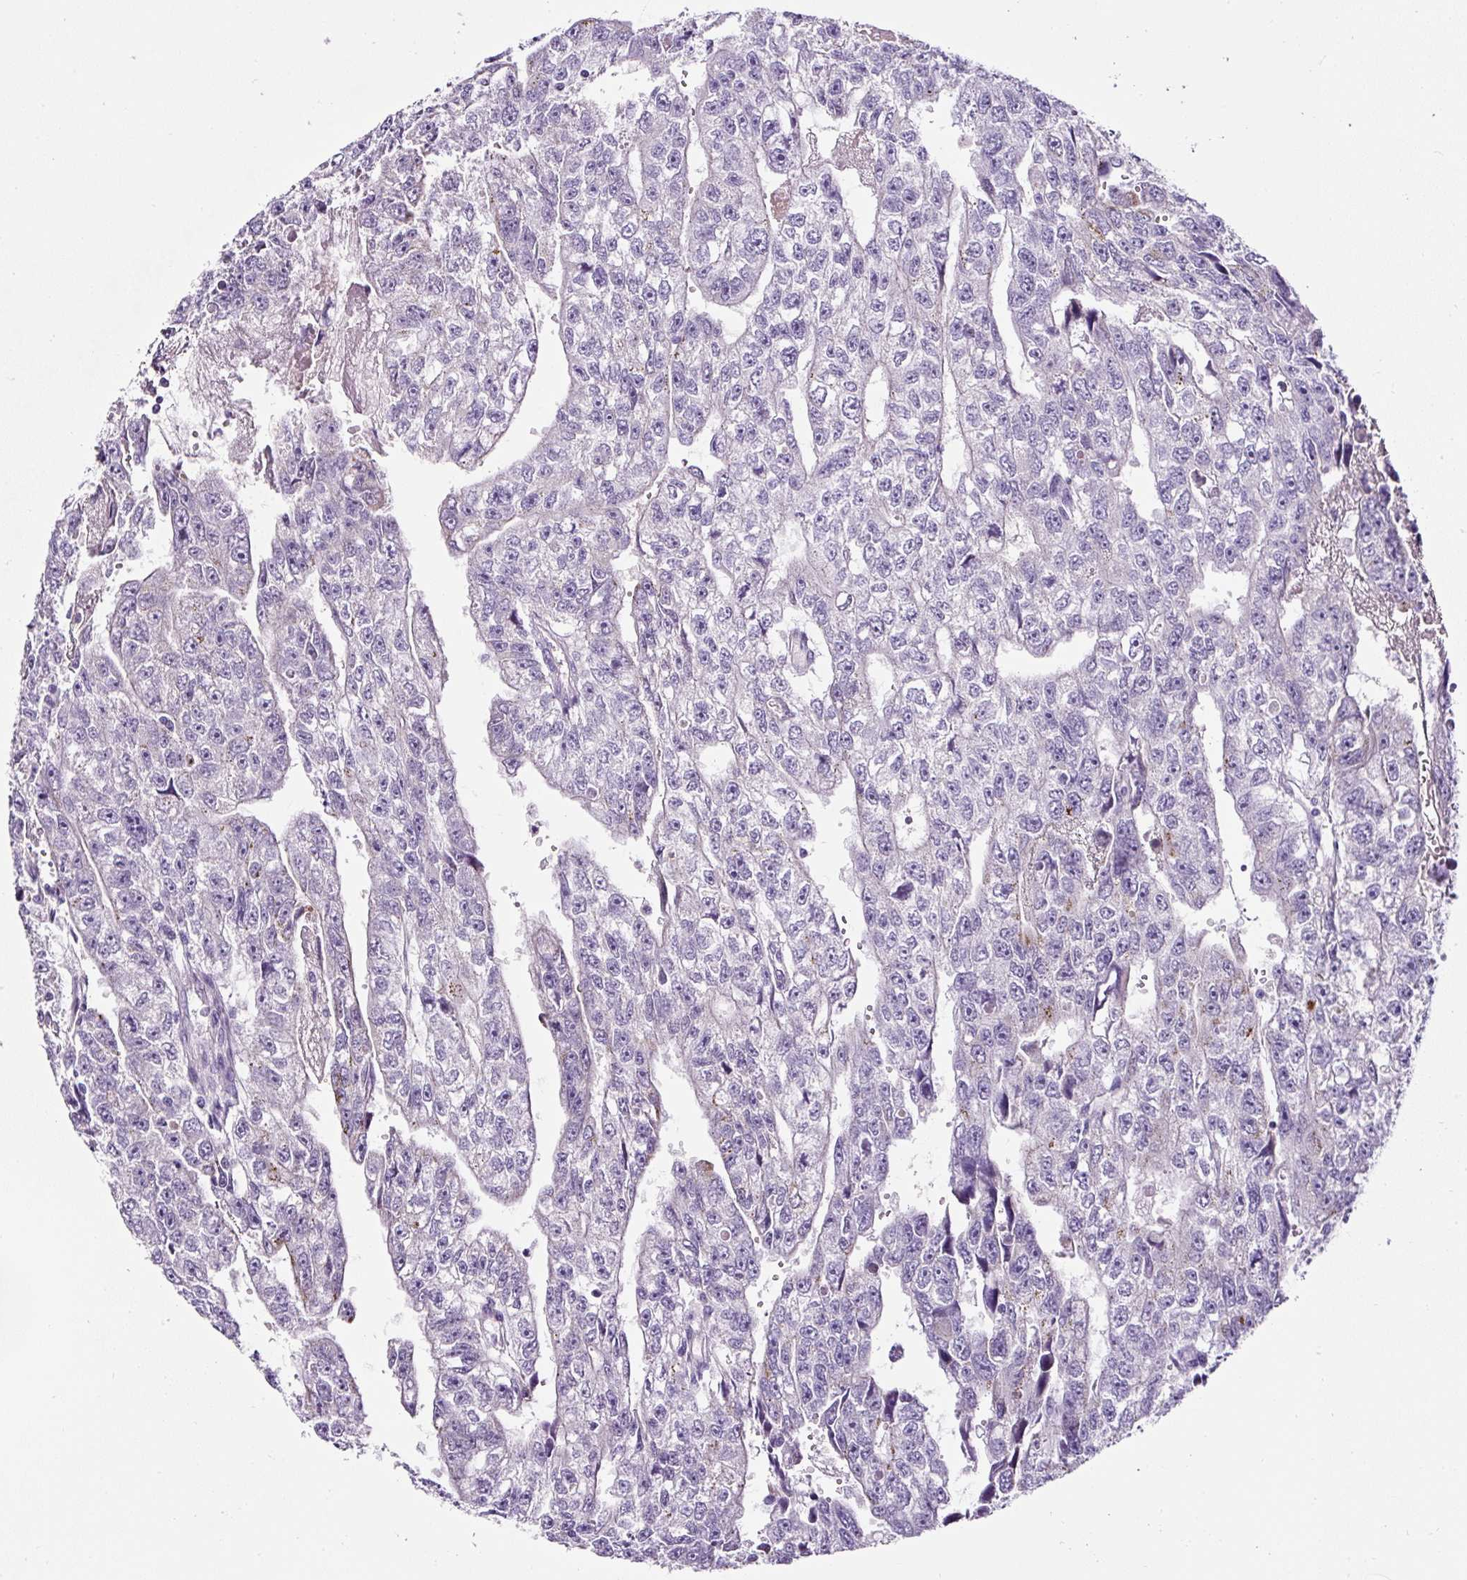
{"staining": {"intensity": "negative", "quantity": "none", "location": "none"}, "tissue": "testis cancer", "cell_type": "Tumor cells", "image_type": "cancer", "snomed": [{"axis": "morphology", "description": "Carcinoma, Embryonal, NOS"}, {"axis": "topography", "description": "Testis"}], "caption": "Tumor cells show no significant expression in testis cancer. (Immunohistochemistry, brightfield microscopy, high magnification).", "gene": "OR14A2", "patient": {"sex": "male", "age": 20}}